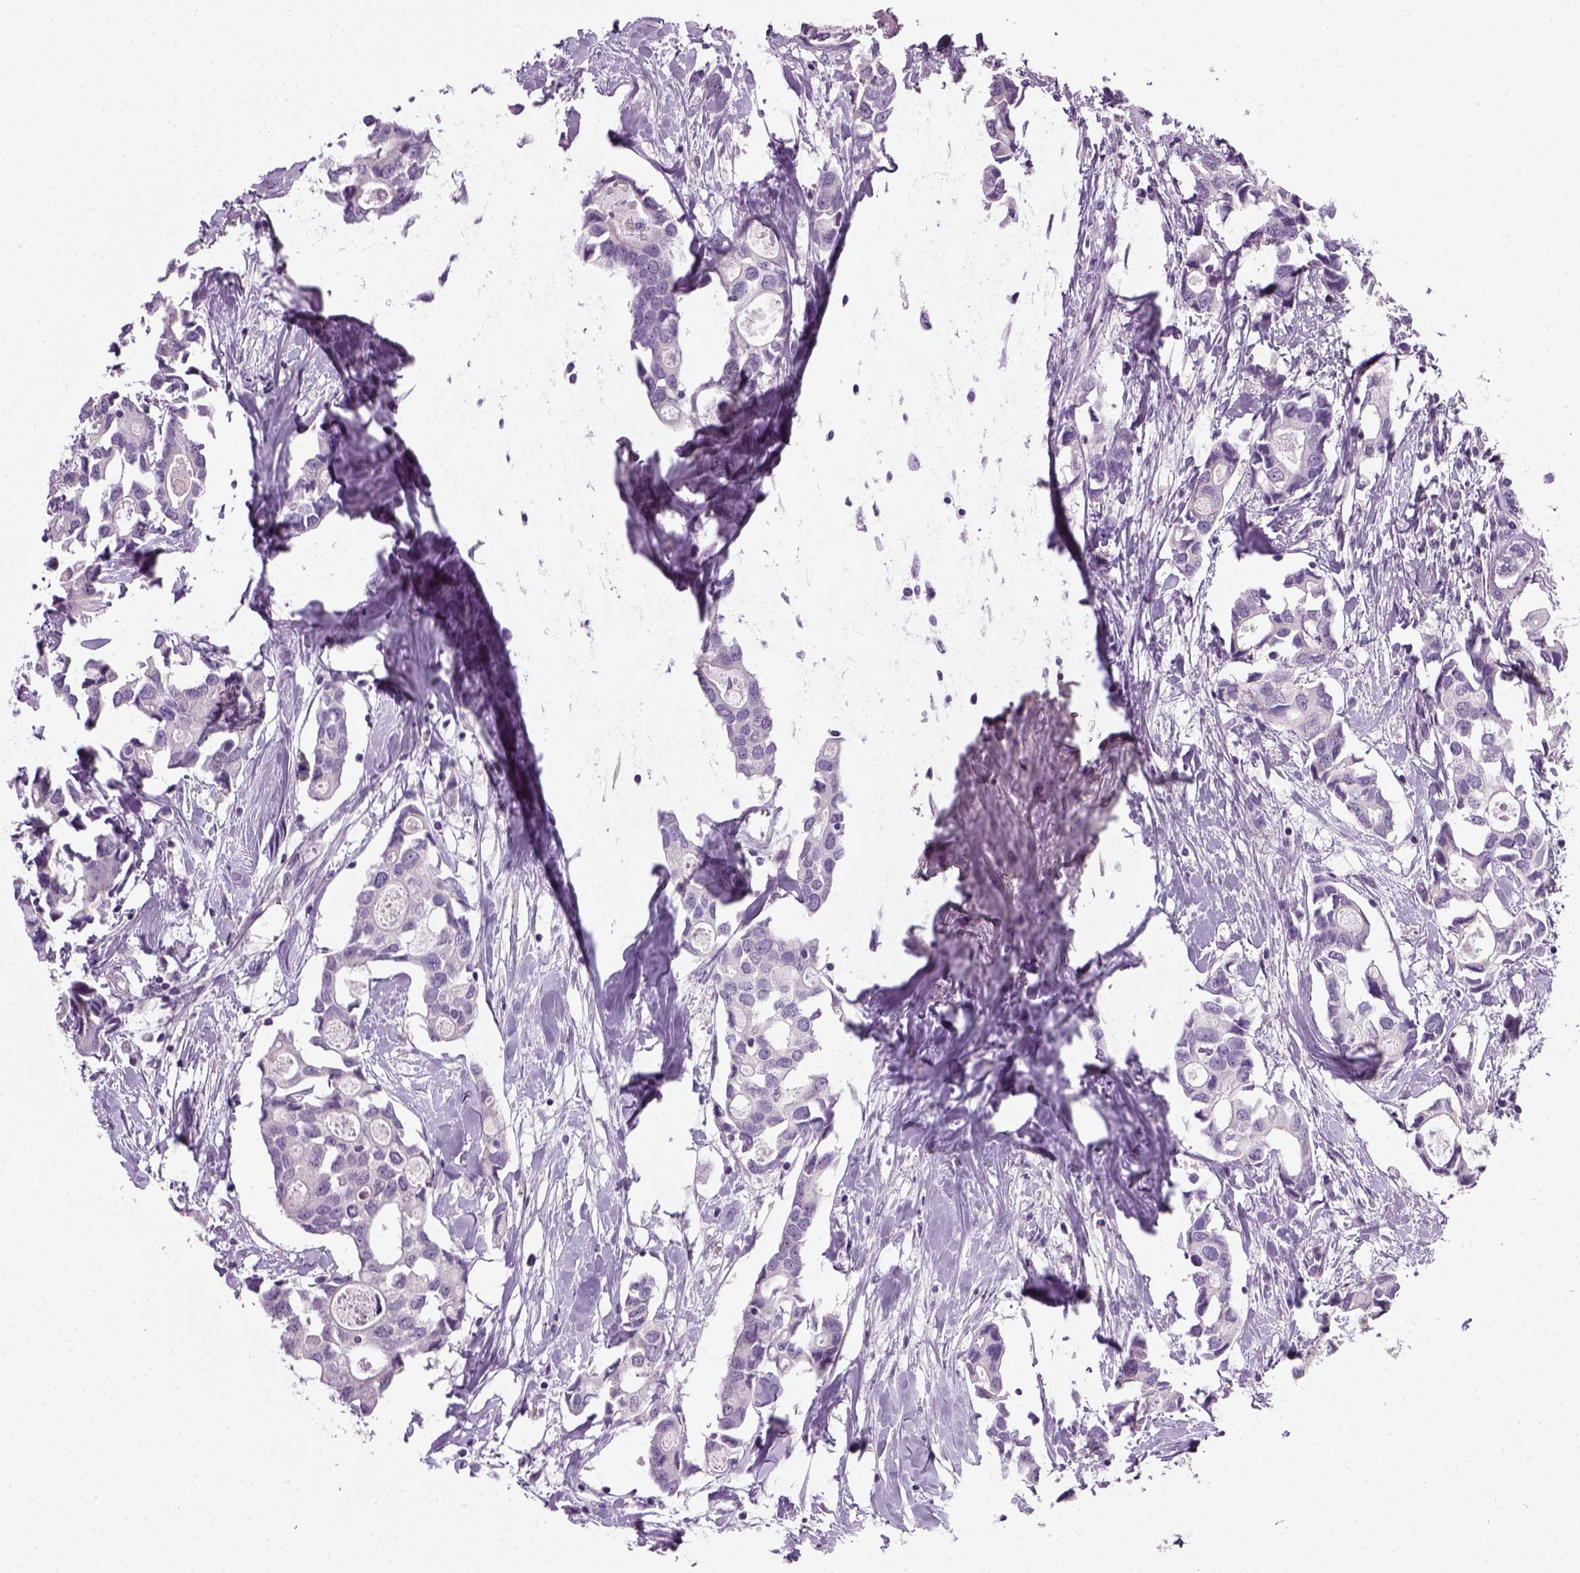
{"staining": {"intensity": "negative", "quantity": "none", "location": "none"}, "tissue": "breast cancer", "cell_type": "Tumor cells", "image_type": "cancer", "snomed": [{"axis": "morphology", "description": "Duct carcinoma"}, {"axis": "topography", "description": "Breast"}], "caption": "Tumor cells show no significant protein expression in breast cancer (infiltrating ductal carcinoma).", "gene": "ELOVL3", "patient": {"sex": "female", "age": 83}}